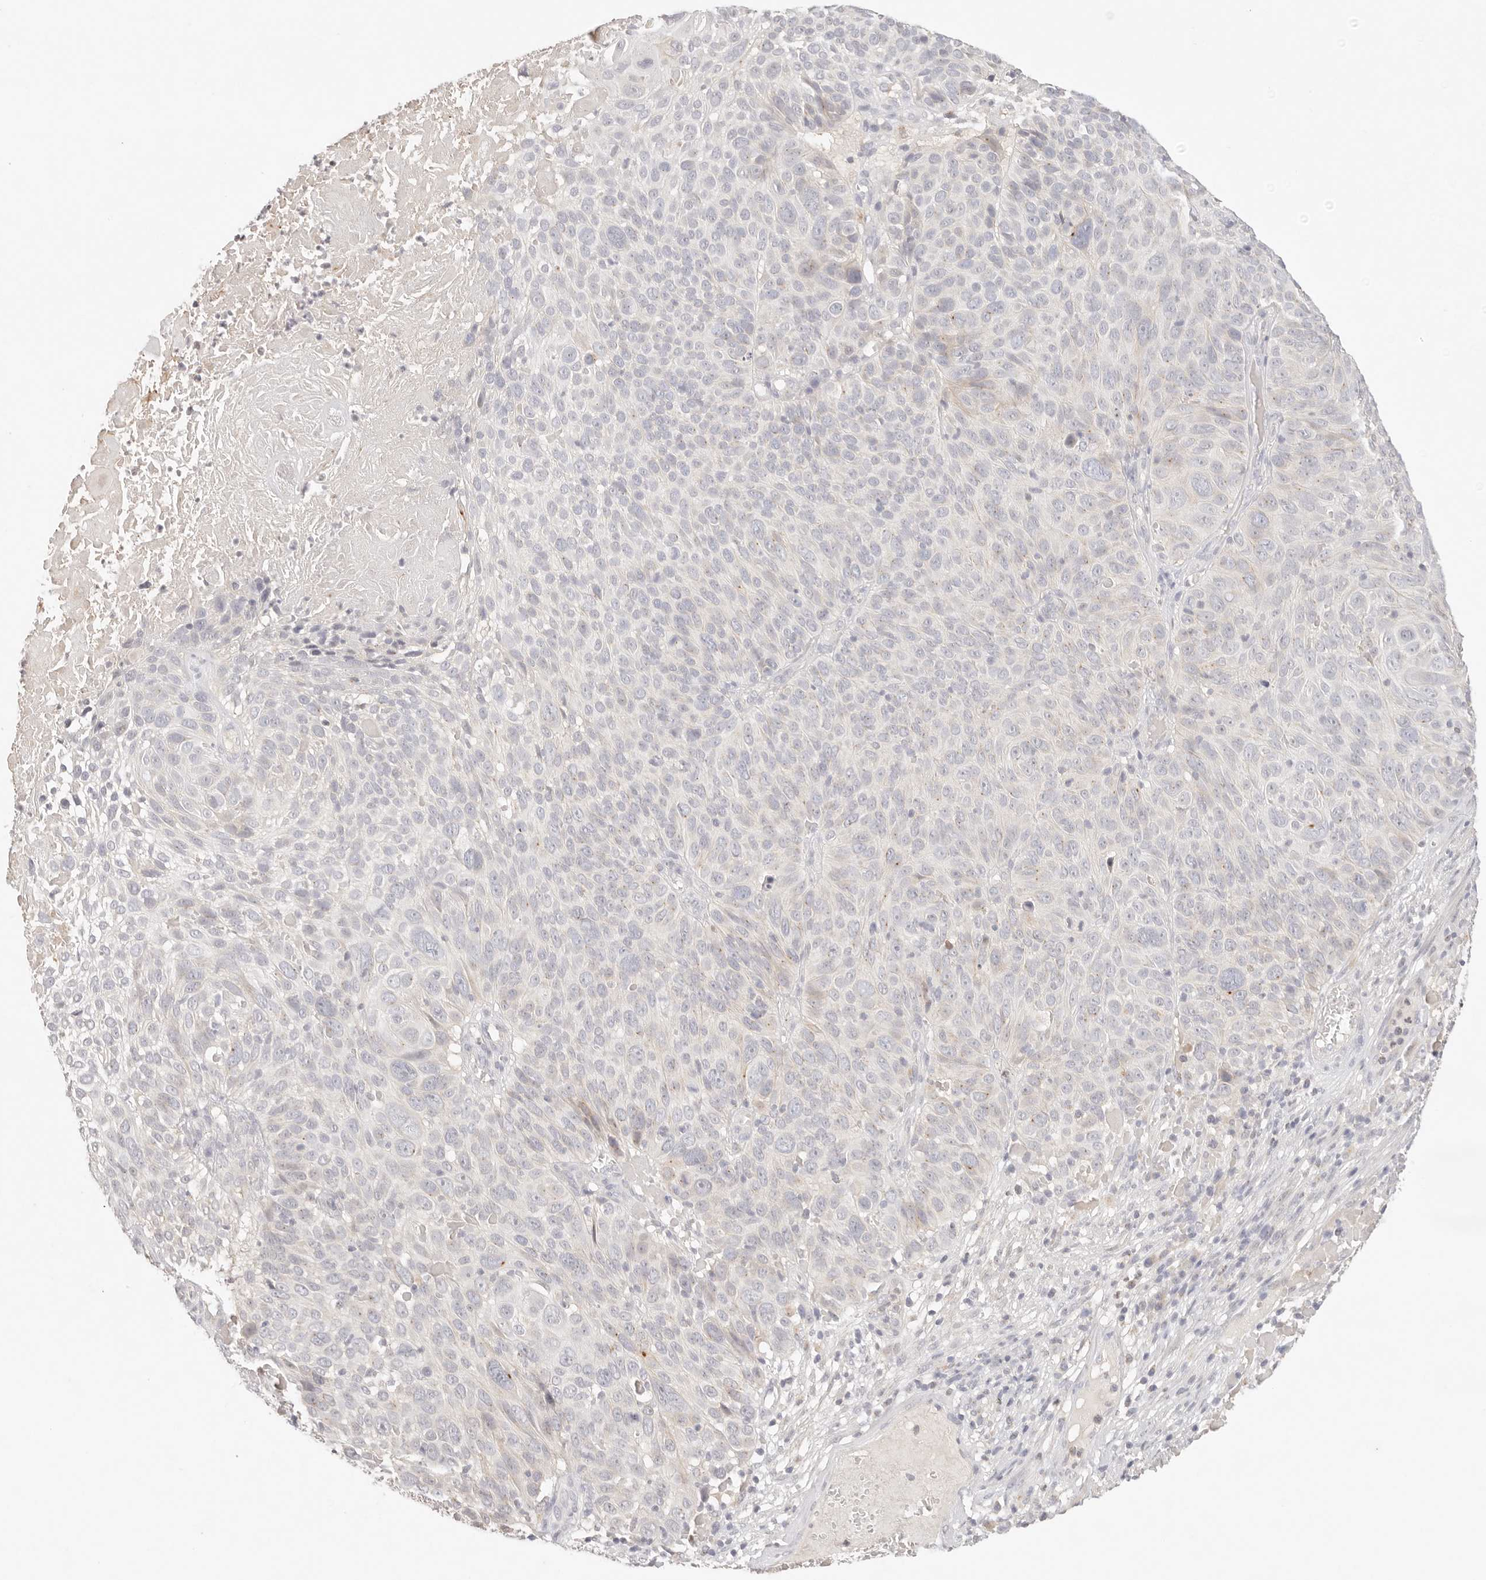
{"staining": {"intensity": "weak", "quantity": "<25%", "location": "cytoplasmic/membranous"}, "tissue": "cervical cancer", "cell_type": "Tumor cells", "image_type": "cancer", "snomed": [{"axis": "morphology", "description": "Squamous cell carcinoma, NOS"}, {"axis": "topography", "description": "Cervix"}], "caption": "Cervical squamous cell carcinoma stained for a protein using immunohistochemistry demonstrates no staining tumor cells.", "gene": "CEP120", "patient": {"sex": "female", "age": 74}}